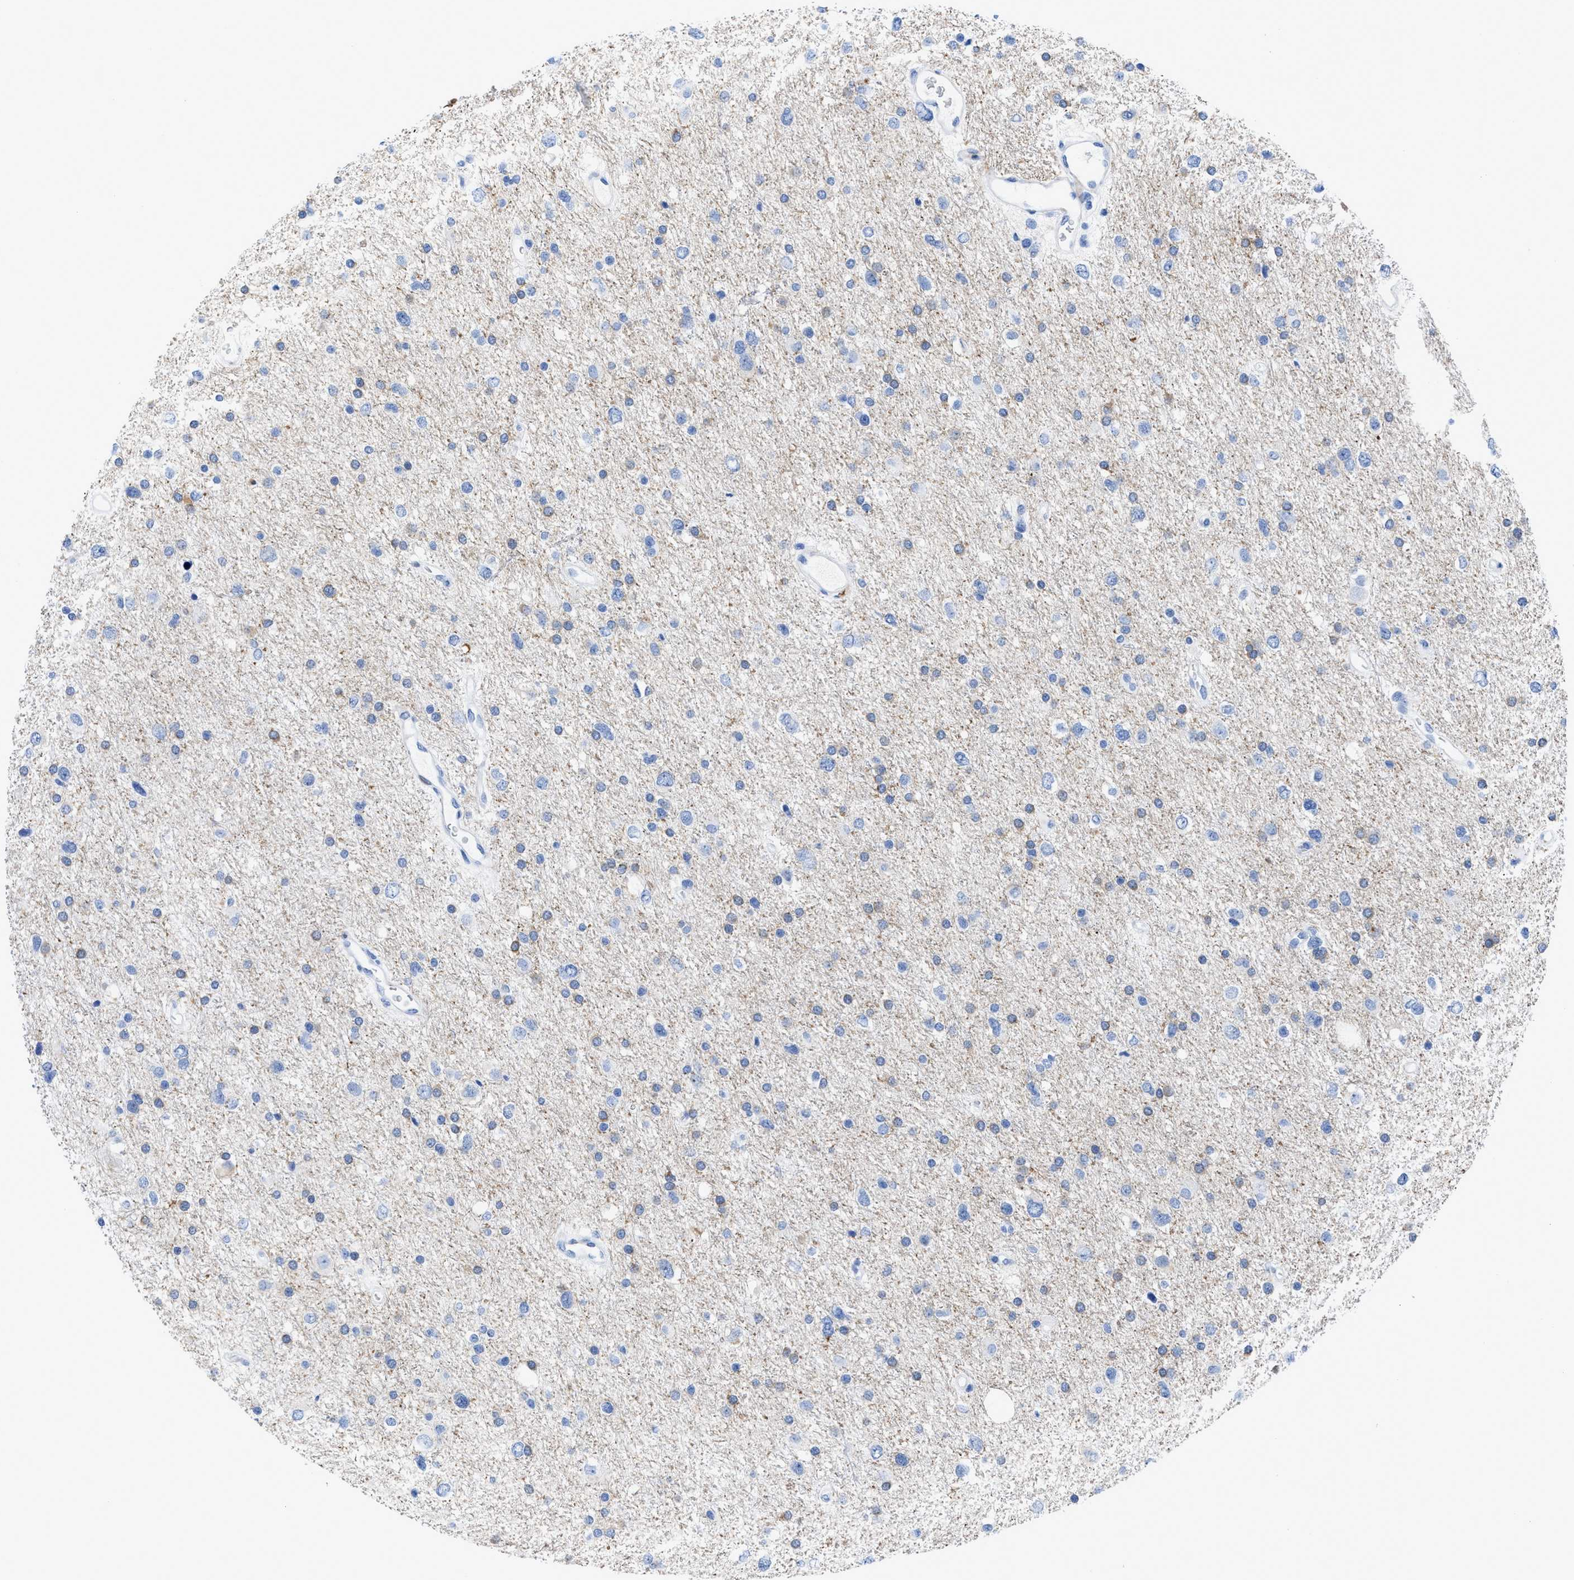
{"staining": {"intensity": "negative", "quantity": "none", "location": "none"}, "tissue": "glioma", "cell_type": "Tumor cells", "image_type": "cancer", "snomed": [{"axis": "morphology", "description": "Glioma, malignant, Low grade"}, {"axis": "topography", "description": "Brain"}], "caption": "This is a micrograph of IHC staining of malignant low-grade glioma, which shows no expression in tumor cells. Nuclei are stained in blue.", "gene": "DUSP26", "patient": {"sex": "female", "age": 37}}